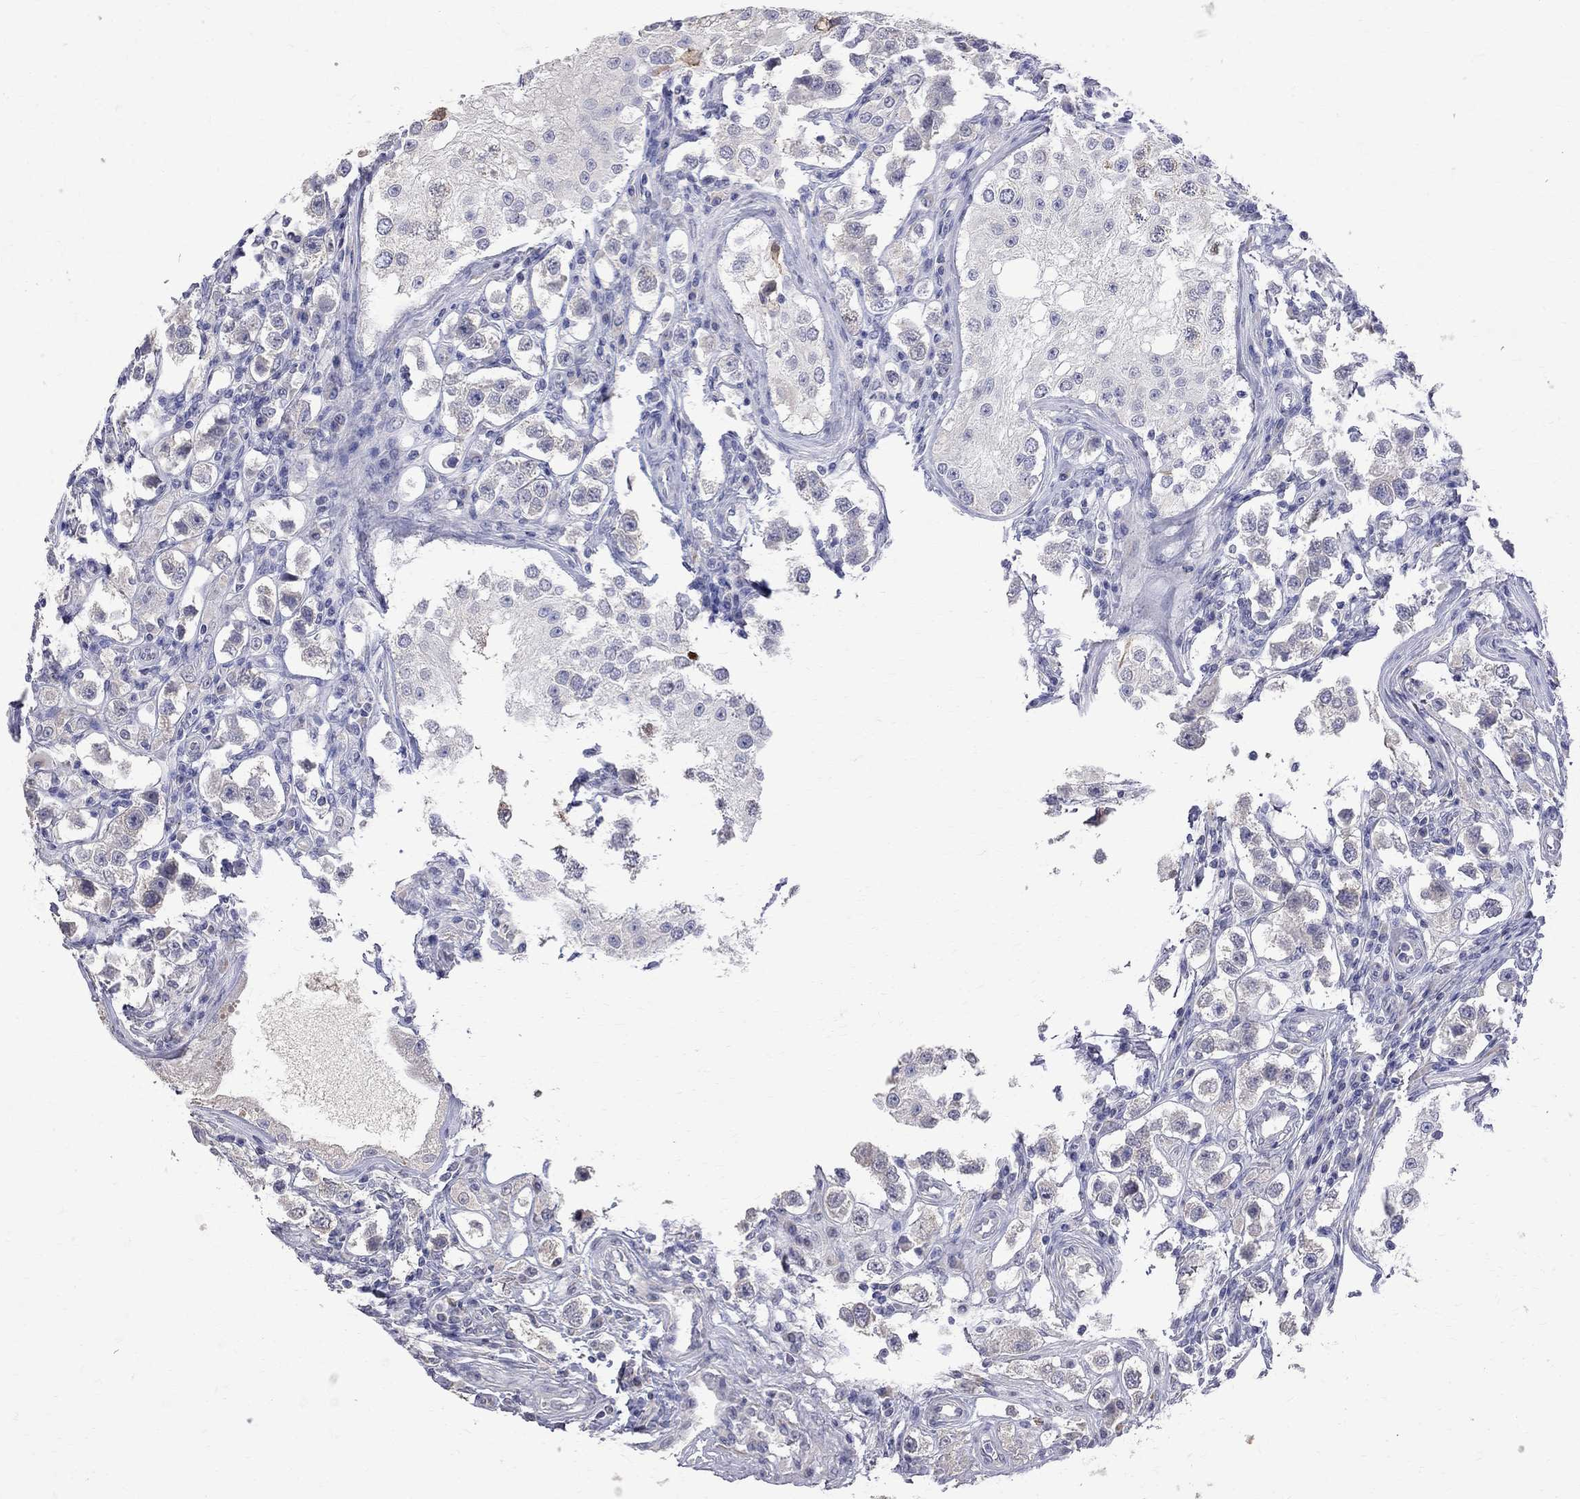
{"staining": {"intensity": "negative", "quantity": "none", "location": "none"}, "tissue": "testis cancer", "cell_type": "Tumor cells", "image_type": "cancer", "snomed": [{"axis": "morphology", "description": "Seminoma, NOS"}, {"axis": "topography", "description": "Testis"}], "caption": "IHC of human seminoma (testis) shows no expression in tumor cells. Brightfield microscopy of immunohistochemistry (IHC) stained with DAB (brown) and hematoxylin (blue), captured at high magnification.", "gene": "CKAP2", "patient": {"sex": "male", "age": 37}}